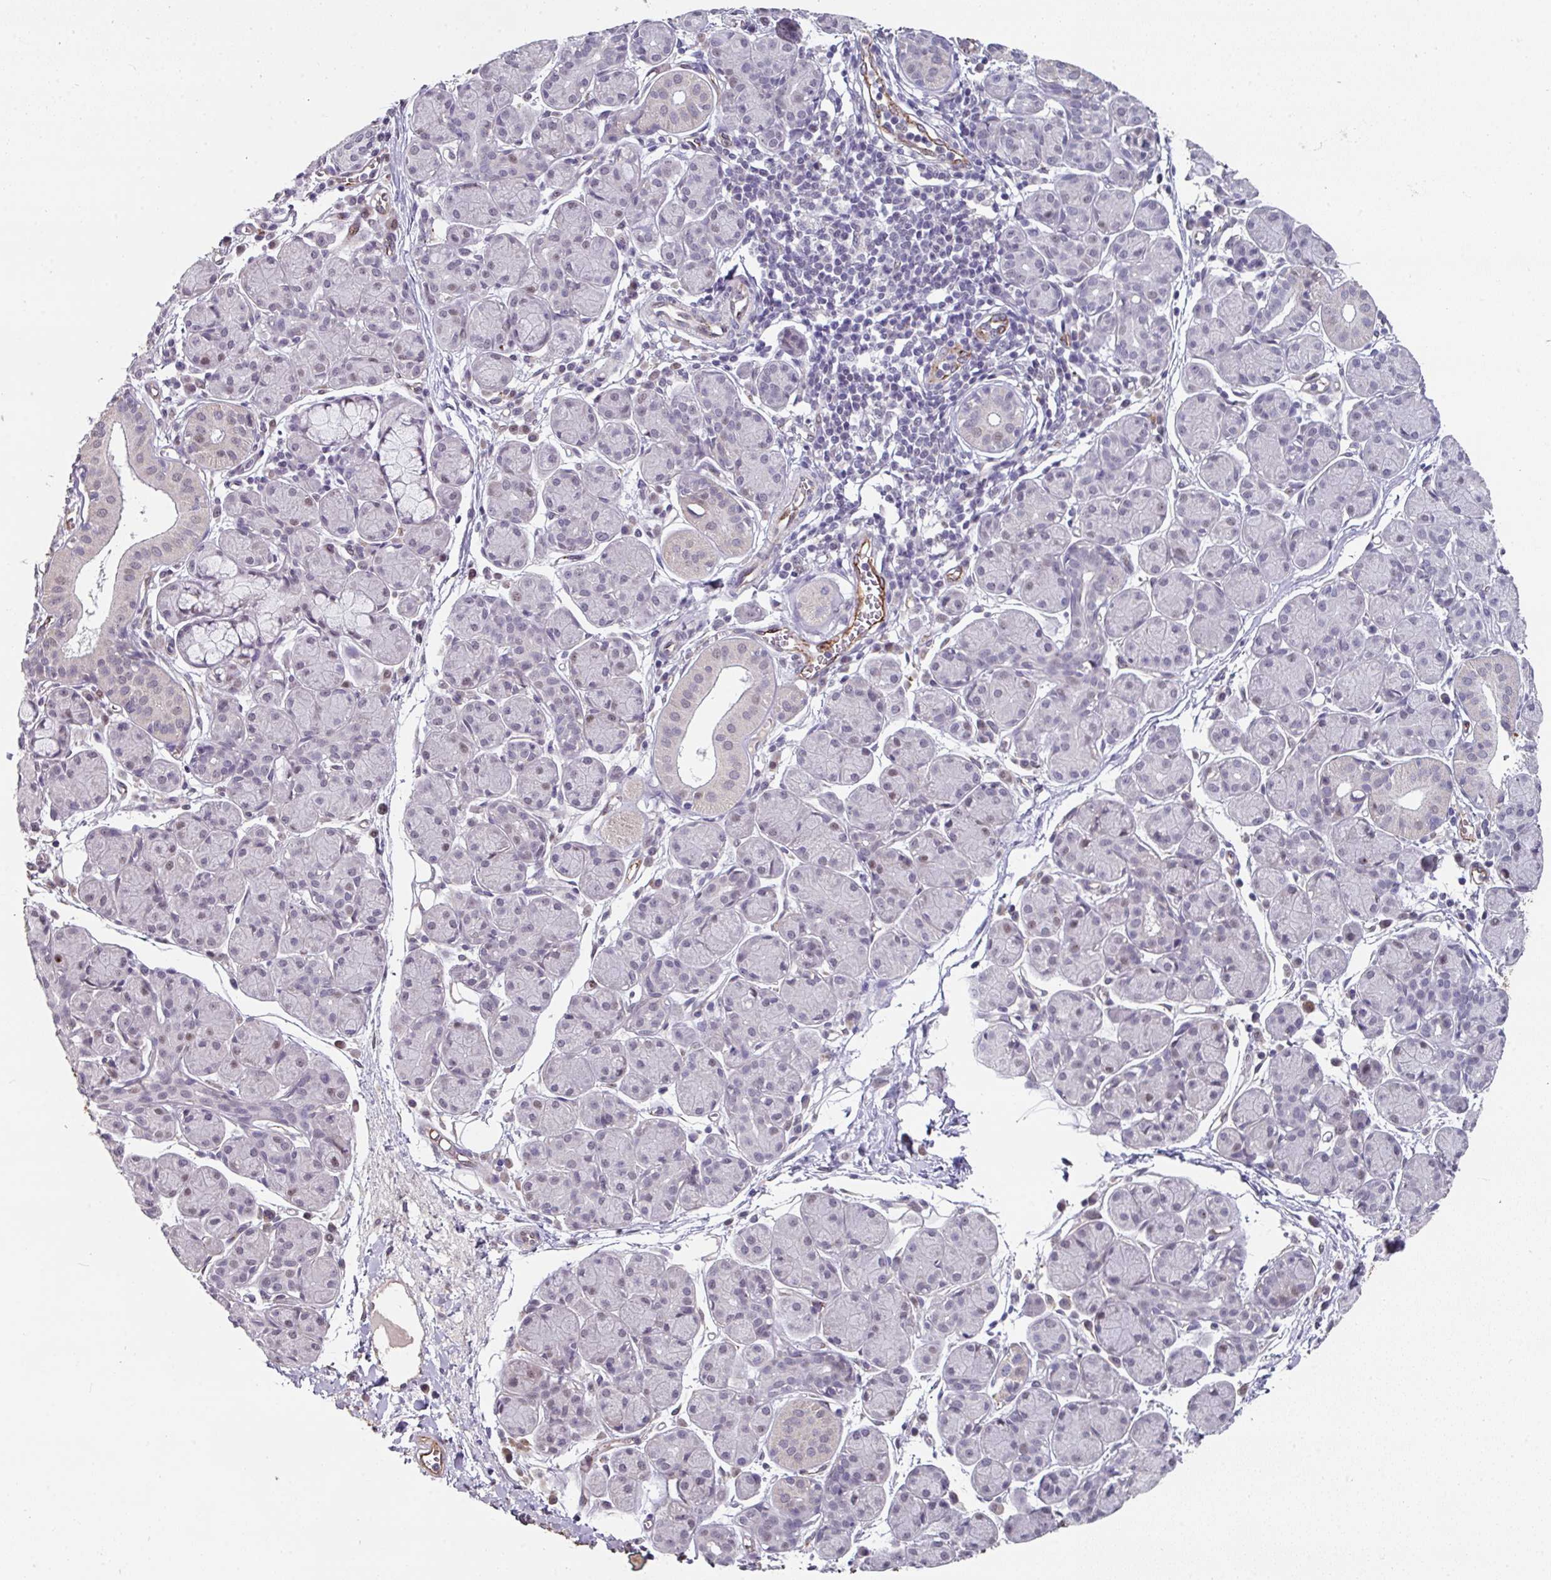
{"staining": {"intensity": "negative", "quantity": "none", "location": "none"}, "tissue": "salivary gland", "cell_type": "Glandular cells", "image_type": "normal", "snomed": [{"axis": "morphology", "description": "Normal tissue, NOS"}, {"axis": "morphology", "description": "Inflammation, NOS"}, {"axis": "topography", "description": "Lymph node"}, {"axis": "topography", "description": "Salivary gland"}], "caption": "Immunohistochemistry (IHC) image of unremarkable salivary gland stained for a protein (brown), which reveals no staining in glandular cells. (Stains: DAB (3,3'-diaminobenzidine) IHC with hematoxylin counter stain, Microscopy: brightfield microscopy at high magnification).", "gene": "SIDT2", "patient": {"sex": "male", "age": 3}}